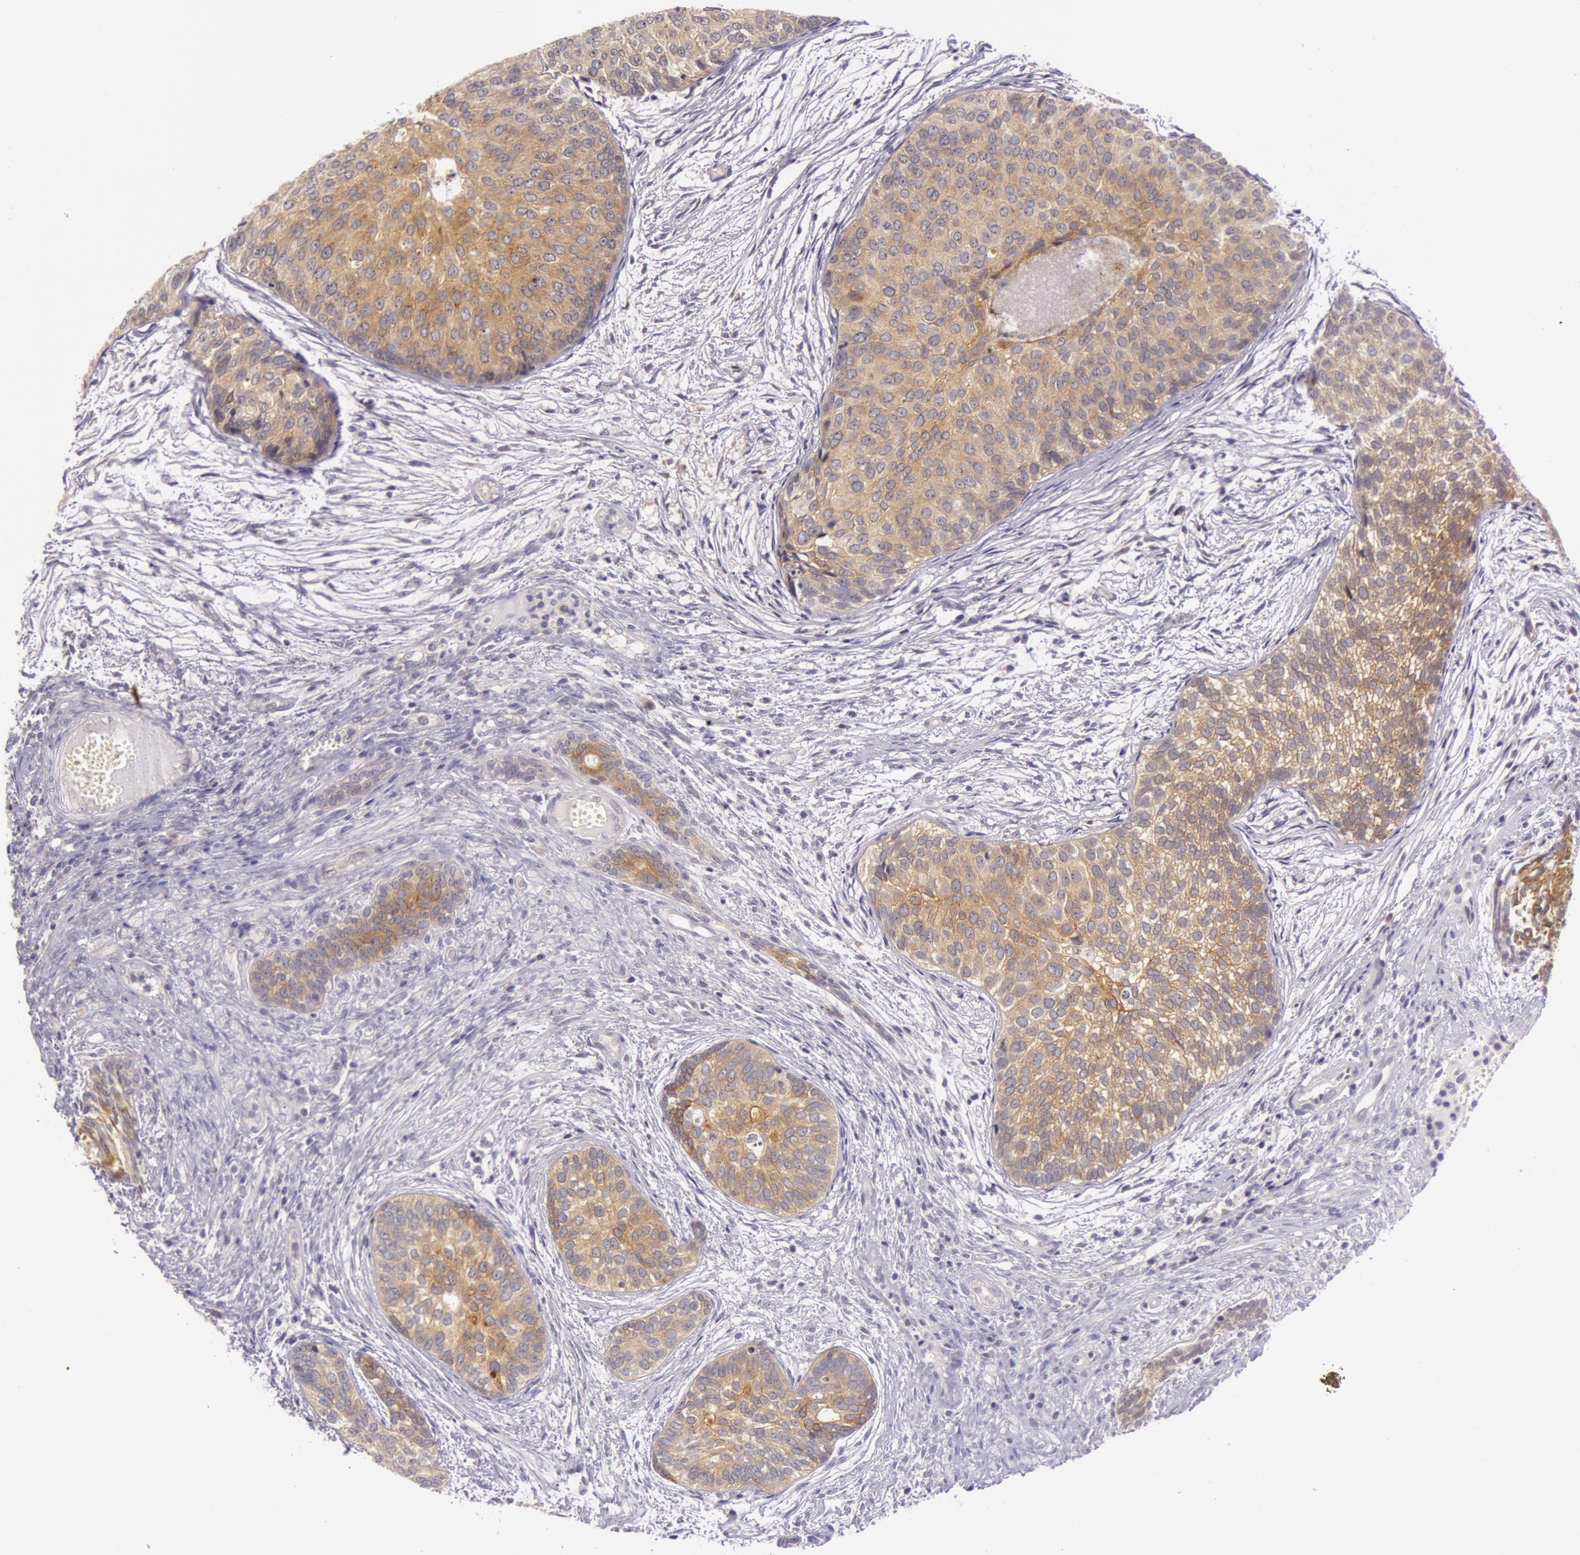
{"staining": {"intensity": "moderate", "quantity": ">75%", "location": "cytoplasmic/membranous"}, "tissue": "urothelial cancer", "cell_type": "Tumor cells", "image_type": "cancer", "snomed": [{"axis": "morphology", "description": "Urothelial carcinoma, Low grade"}, {"axis": "topography", "description": "Urinary bladder"}], "caption": "Immunohistochemistry (IHC) of human urothelial cancer demonstrates medium levels of moderate cytoplasmic/membranous positivity in approximately >75% of tumor cells.", "gene": "CDK16", "patient": {"sex": "male", "age": 84}}